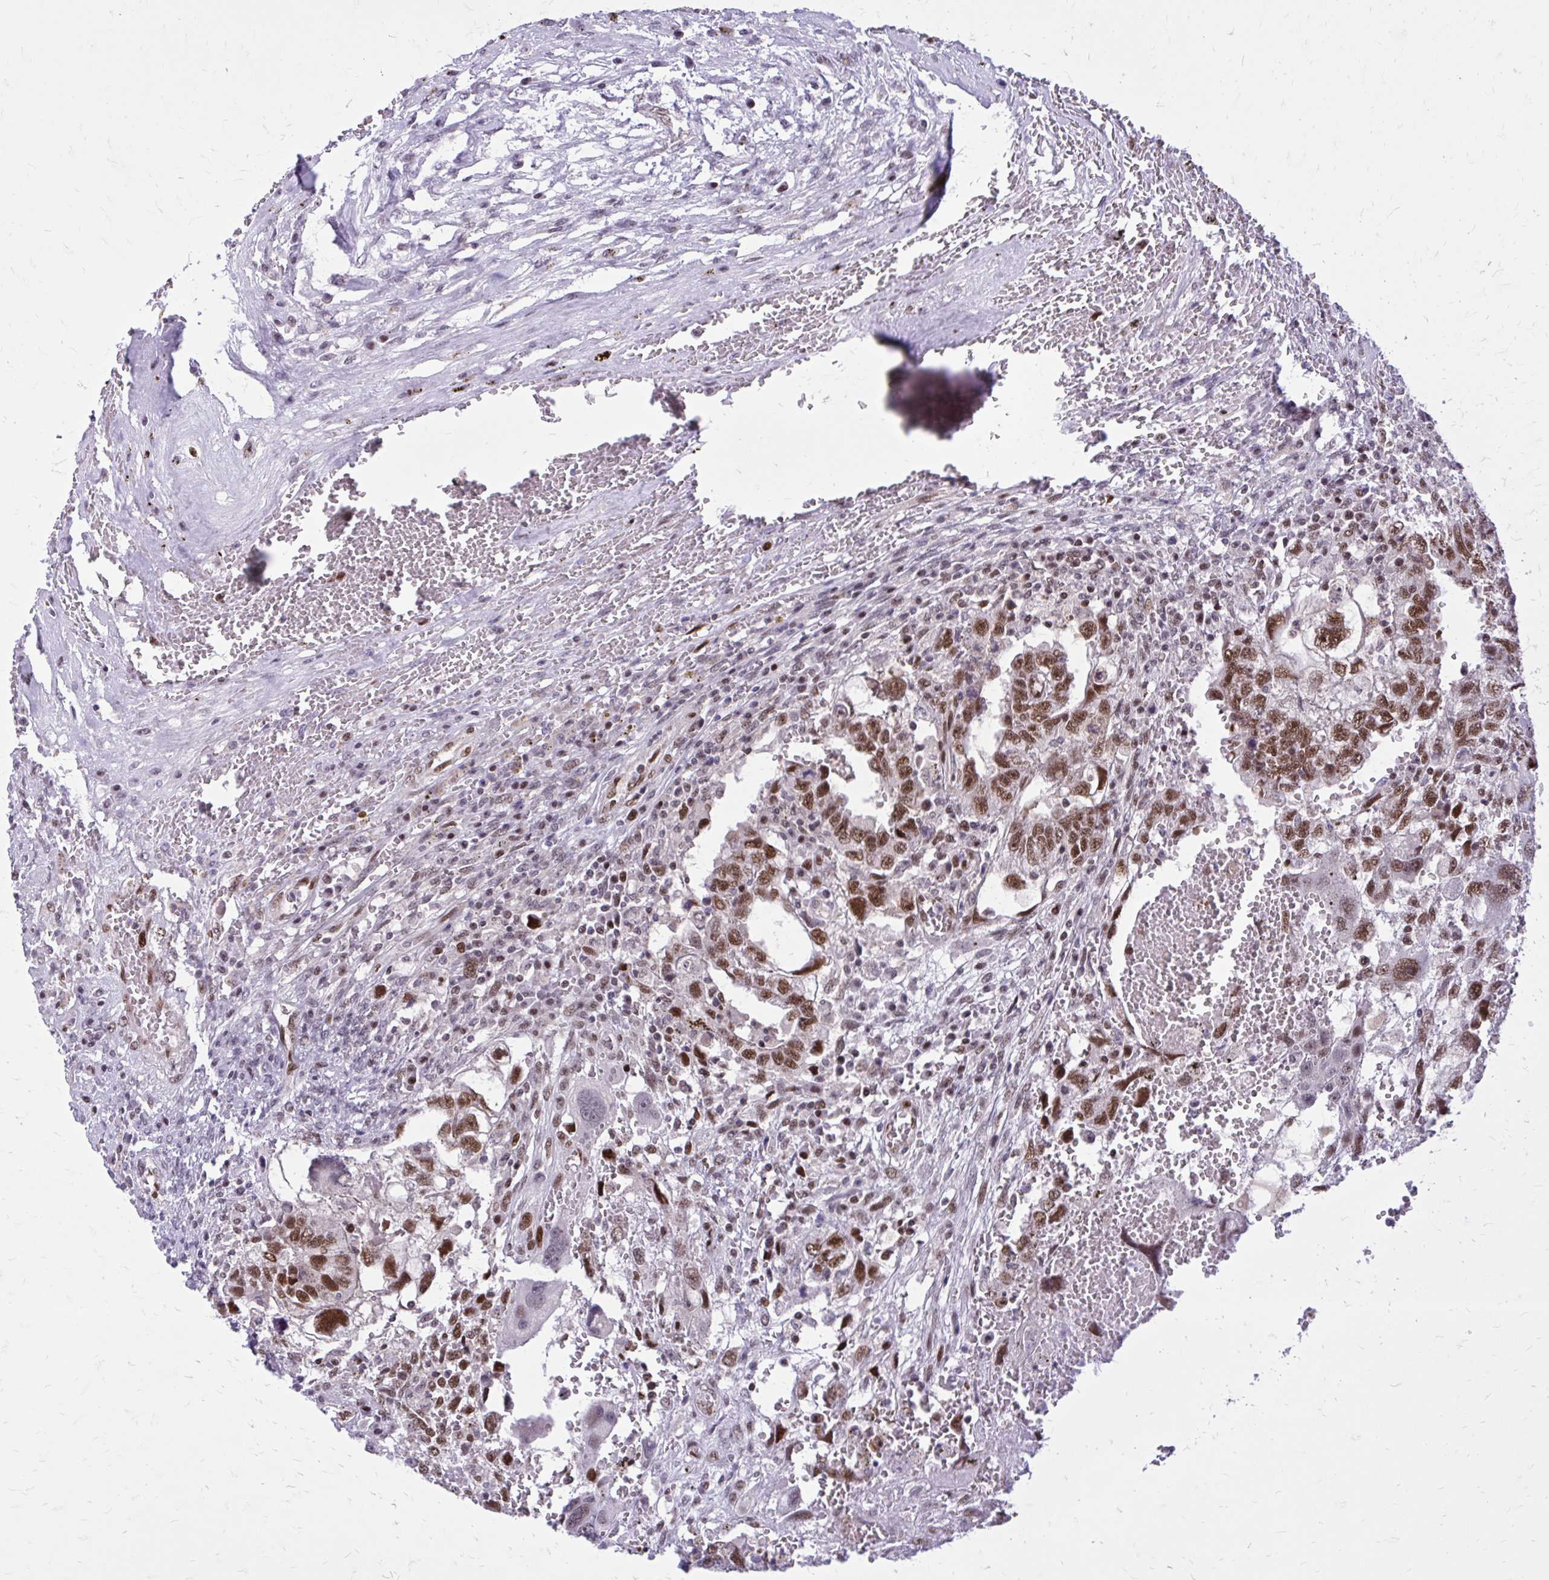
{"staining": {"intensity": "strong", "quantity": ">75%", "location": "nuclear"}, "tissue": "testis cancer", "cell_type": "Tumor cells", "image_type": "cancer", "snomed": [{"axis": "morphology", "description": "Carcinoma, Embryonal, NOS"}, {"axis": "topography", "description": "Testis"}], "caption": "The image reveals staining of testis cancer (embryonal carcinoma), revealing strong nuclear protein staining (brown color) within tumor cells.", "gene": "PSME4", "patient": {"sex": "male", "age": 26}}